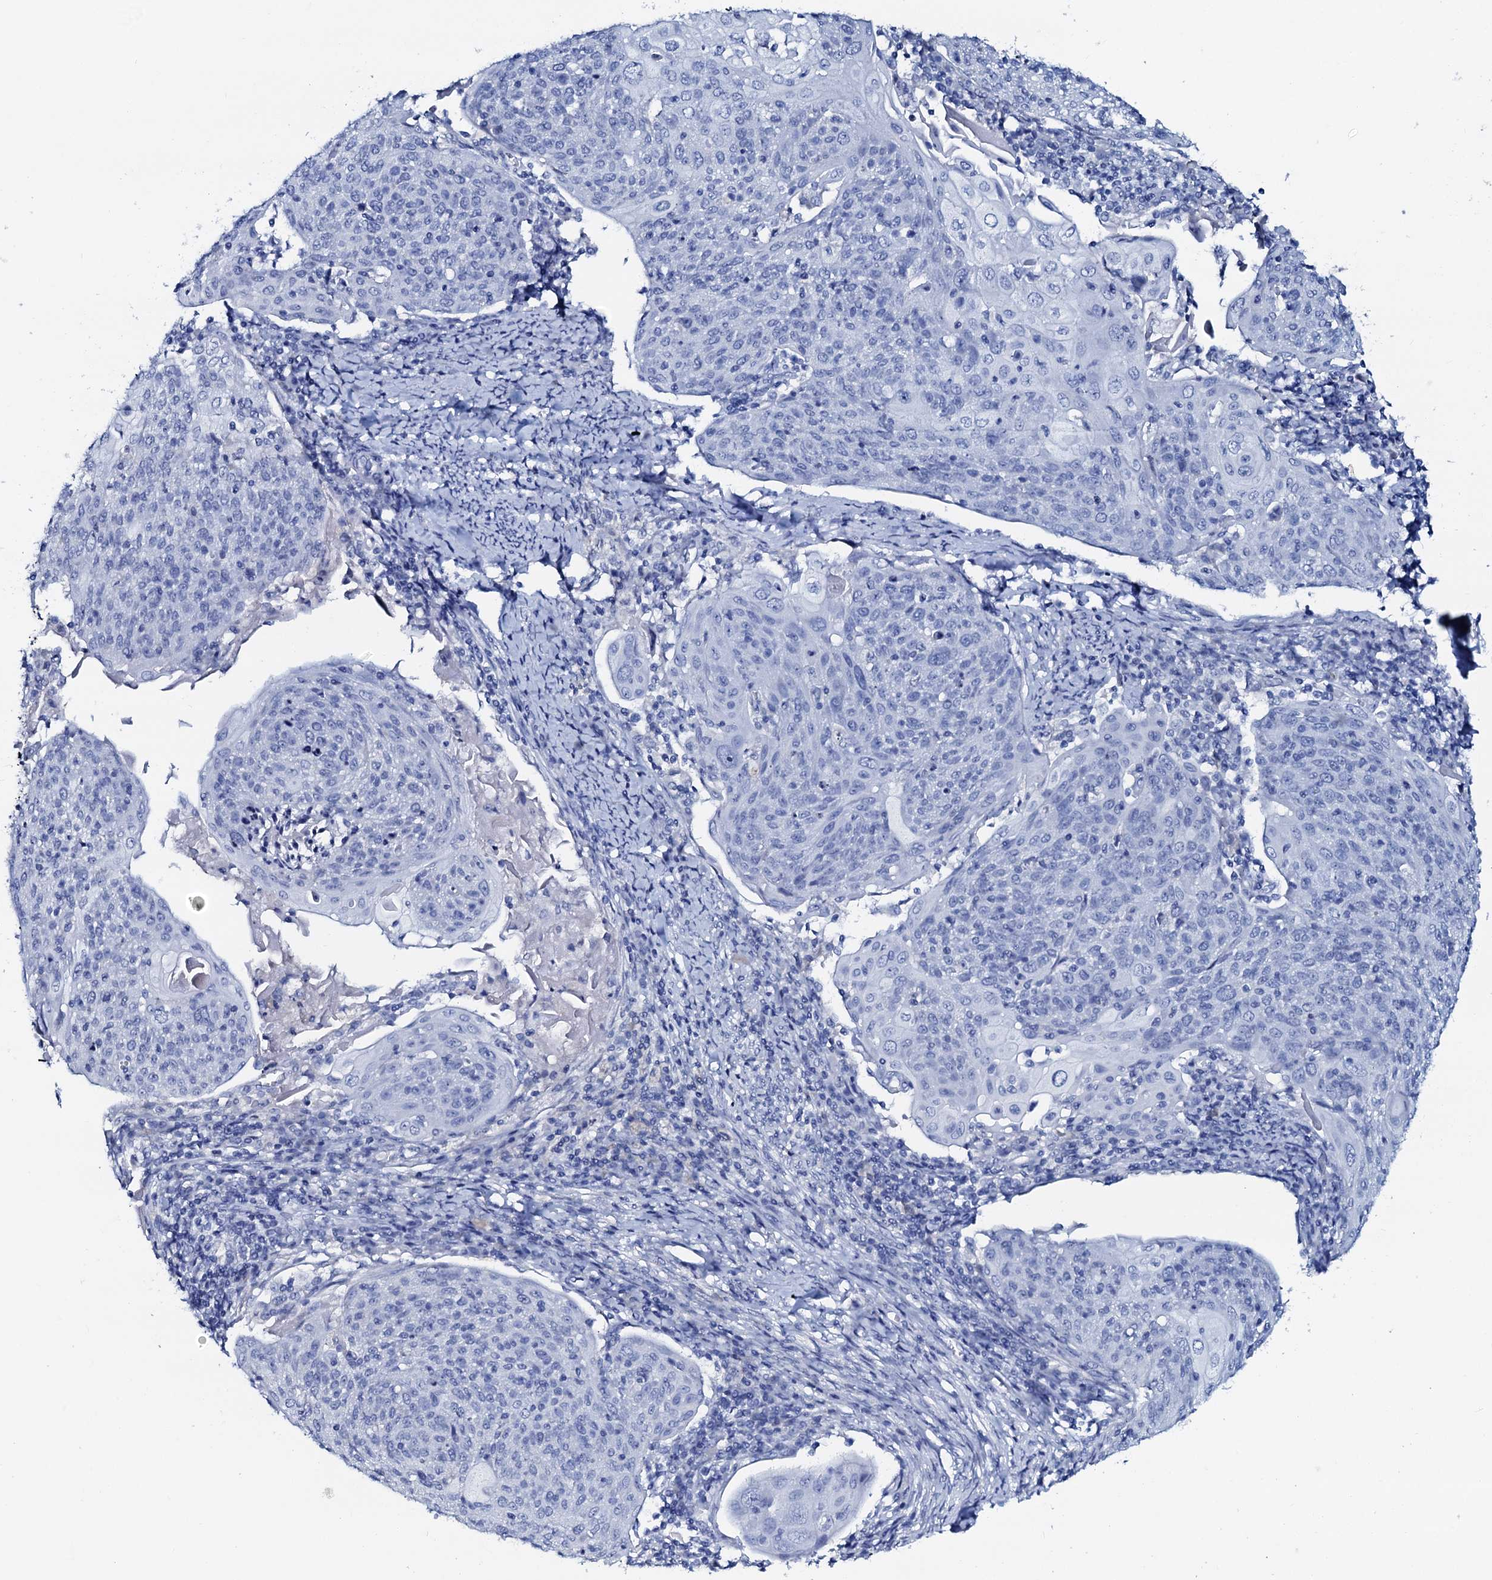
{"staining": {"intensity": "negative", "quantity": "none", "location": "none"}, "tissue": "cervical cancer", "cell_type": "Tumor cells", "image_type": "cancer", "snomed": [{"axis": "morphology", "description": "Squamous cell carcinoma, NOS"}, {"axis": "topography", "description": "Cervix"}], "caption": "Cervical squamous cell carcinoma was stained to show a protein in brown. There is no significant staining in tumor cells. The staining was performed using DAB to visualize the protein expression in brown, while the nuclei were stained in blue with hematoxylin (Magnification: 20x).", "gene": "AMER2", "patient": {"sex": "female", "age": 67}}